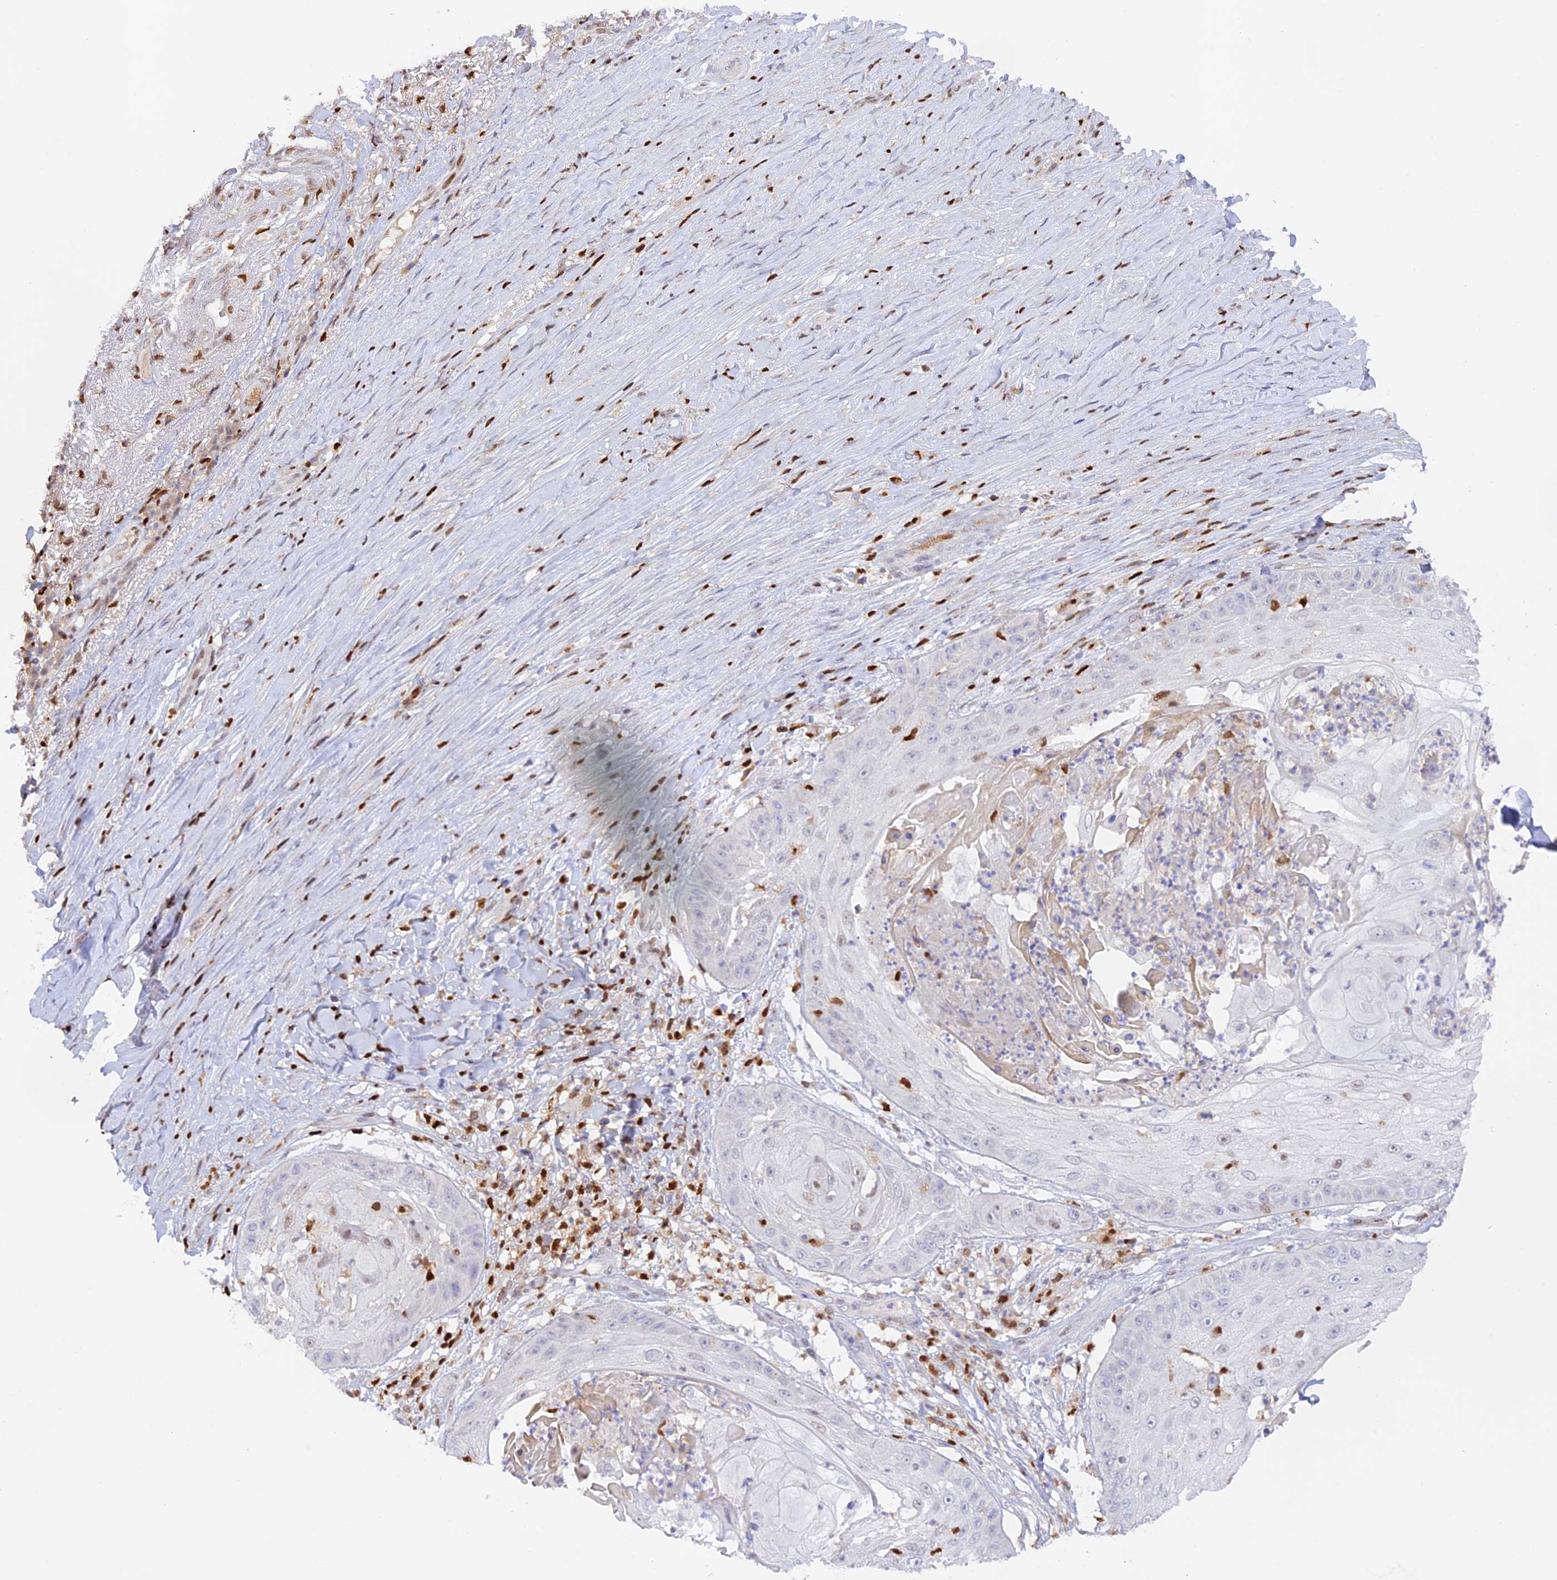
{"staining": {"intensity": "negative", "quantity": "none", "location": "none"}, "tissue": "skin cancer", "cell_type": "Tumor cells", "image_type": "cancer", "snomed": [{"axis": "morphology", "description": "Squamous cell carcinoma, NOS"}, {"axis": "topography", "description": "Skin"}], "caption": "DAB (3,3'-diaminobenzidine) immunohistochemical staining of human squamous cell carcinoma (skin) displays no significant expression in tumor cells.", "gene": "DENND1C", "patient": {"sex": "male", "age": 70}}